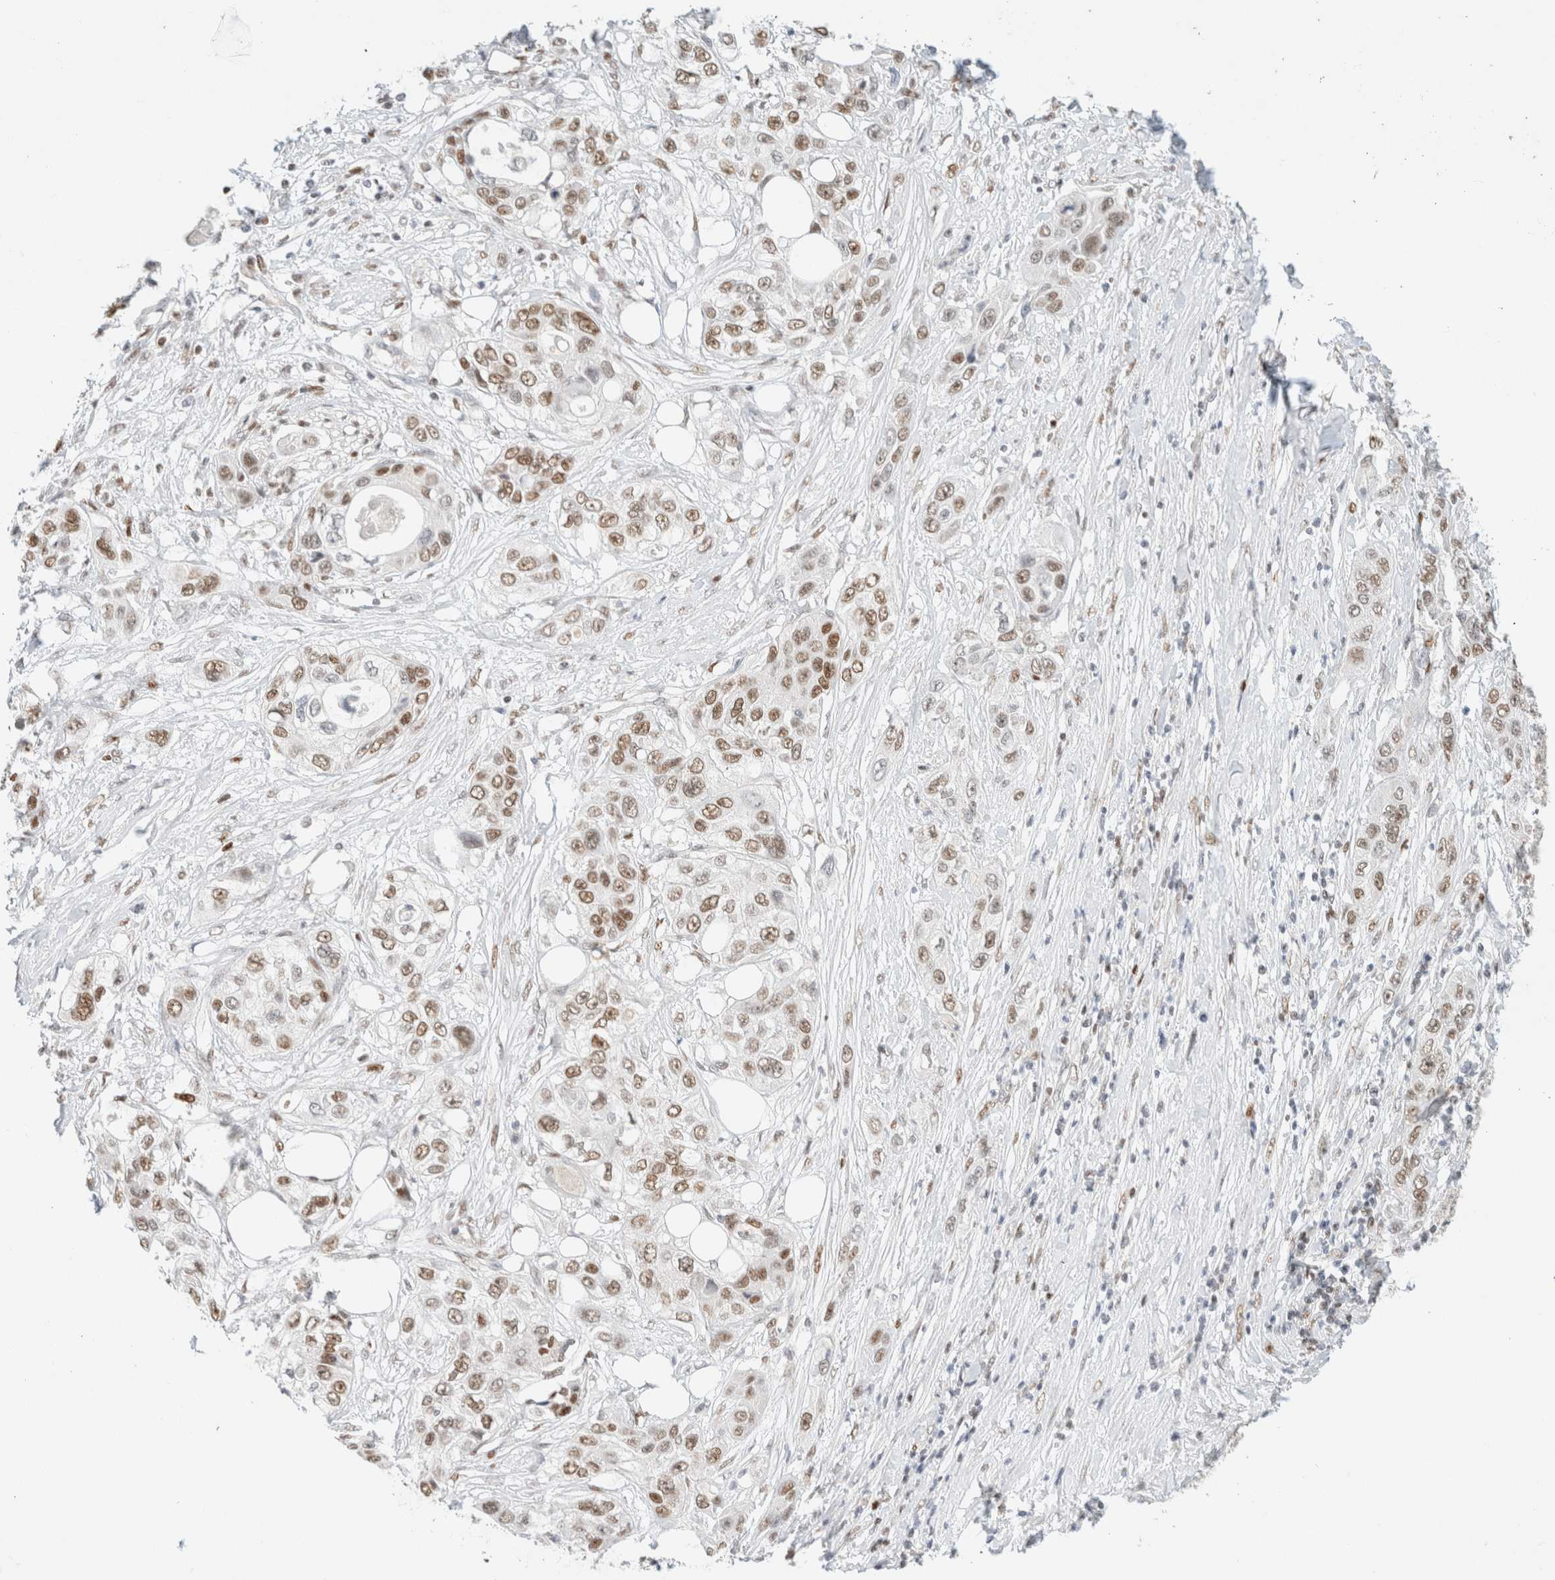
{"staining": {"intensity": "moderate", "quantity": ">75%", "location": "nuclear"}, "tissue": "pancreatic cancer", "cell_type": "Tumor cells", "image_type": "cancer", "snomed": [{"axis": "morphology", "description": "Adenocarcinoma, NOS"}, {"axis": "topography", "description": "Pancreas"}], "caption": "This histopathology image reveals IHC staining of human adenocarcinoma (pancreatic), with medium moderate nuclear positivity in about >75% of tumor cells.", "gene": "DDB2", "patient": {"sex": "female", "age": 70}}